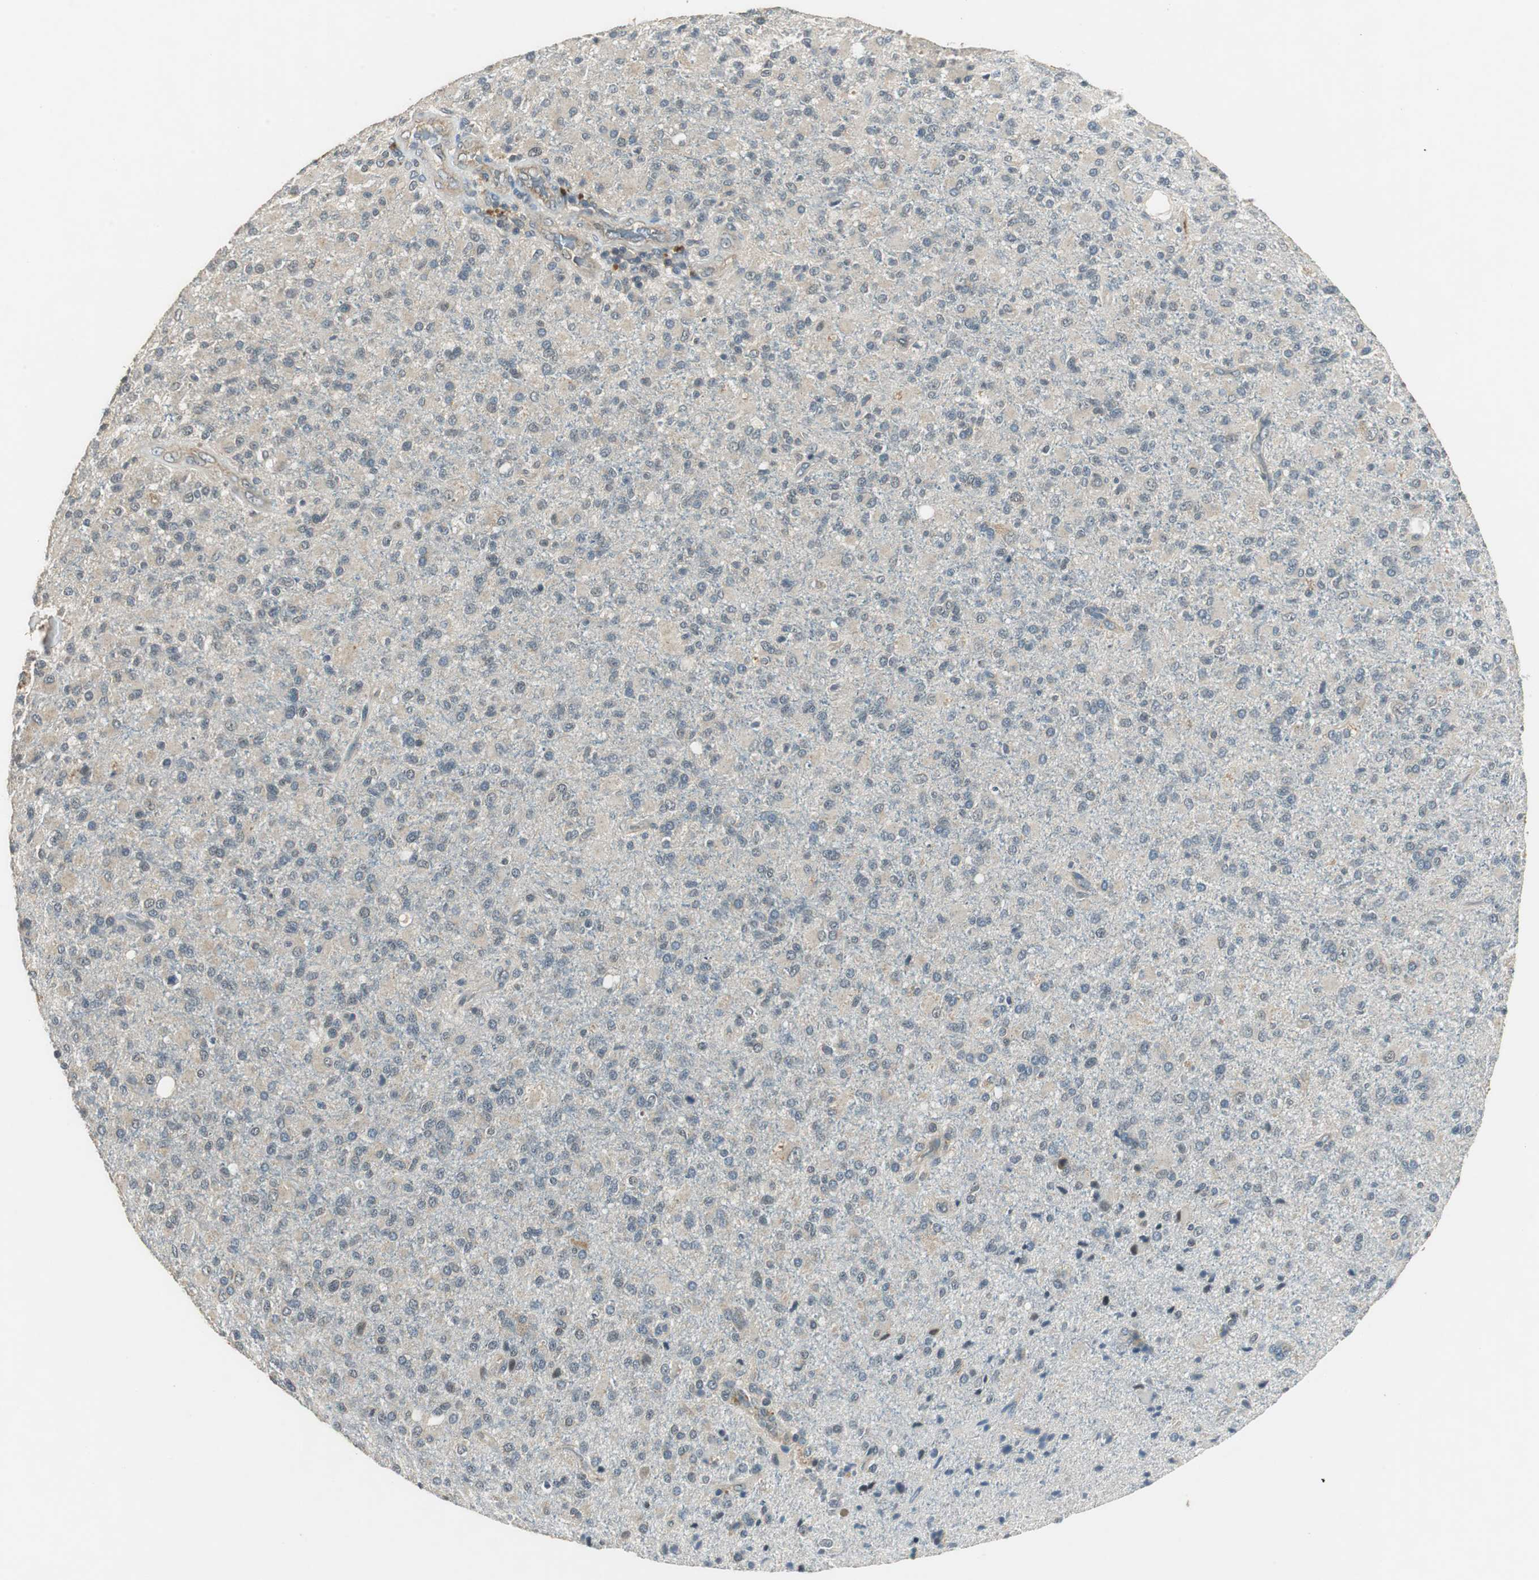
{"staining": {"intensity": "weak", "quantity": "25%-75%", "location": "cytoplasmic/membranous"}, "tissue": "glioma", "cell_type": "Tumor cells", "image_type": "cancer", "snomed": [{"axis": "morphology", "description": "Glioma, malignant, High grade"}, {"axis": "topography", "description": "Brain"}], "caption": "This photomicrograph shows glioma stained with immunohistochemistry to label a protein in brown. The cytoplasmic/membranous of tumor cells show weak positivity for the protein. Nuclei are counter-stained blue.", "gene": "PSMB4", "patient": {"sex": "male", "age": 71}}